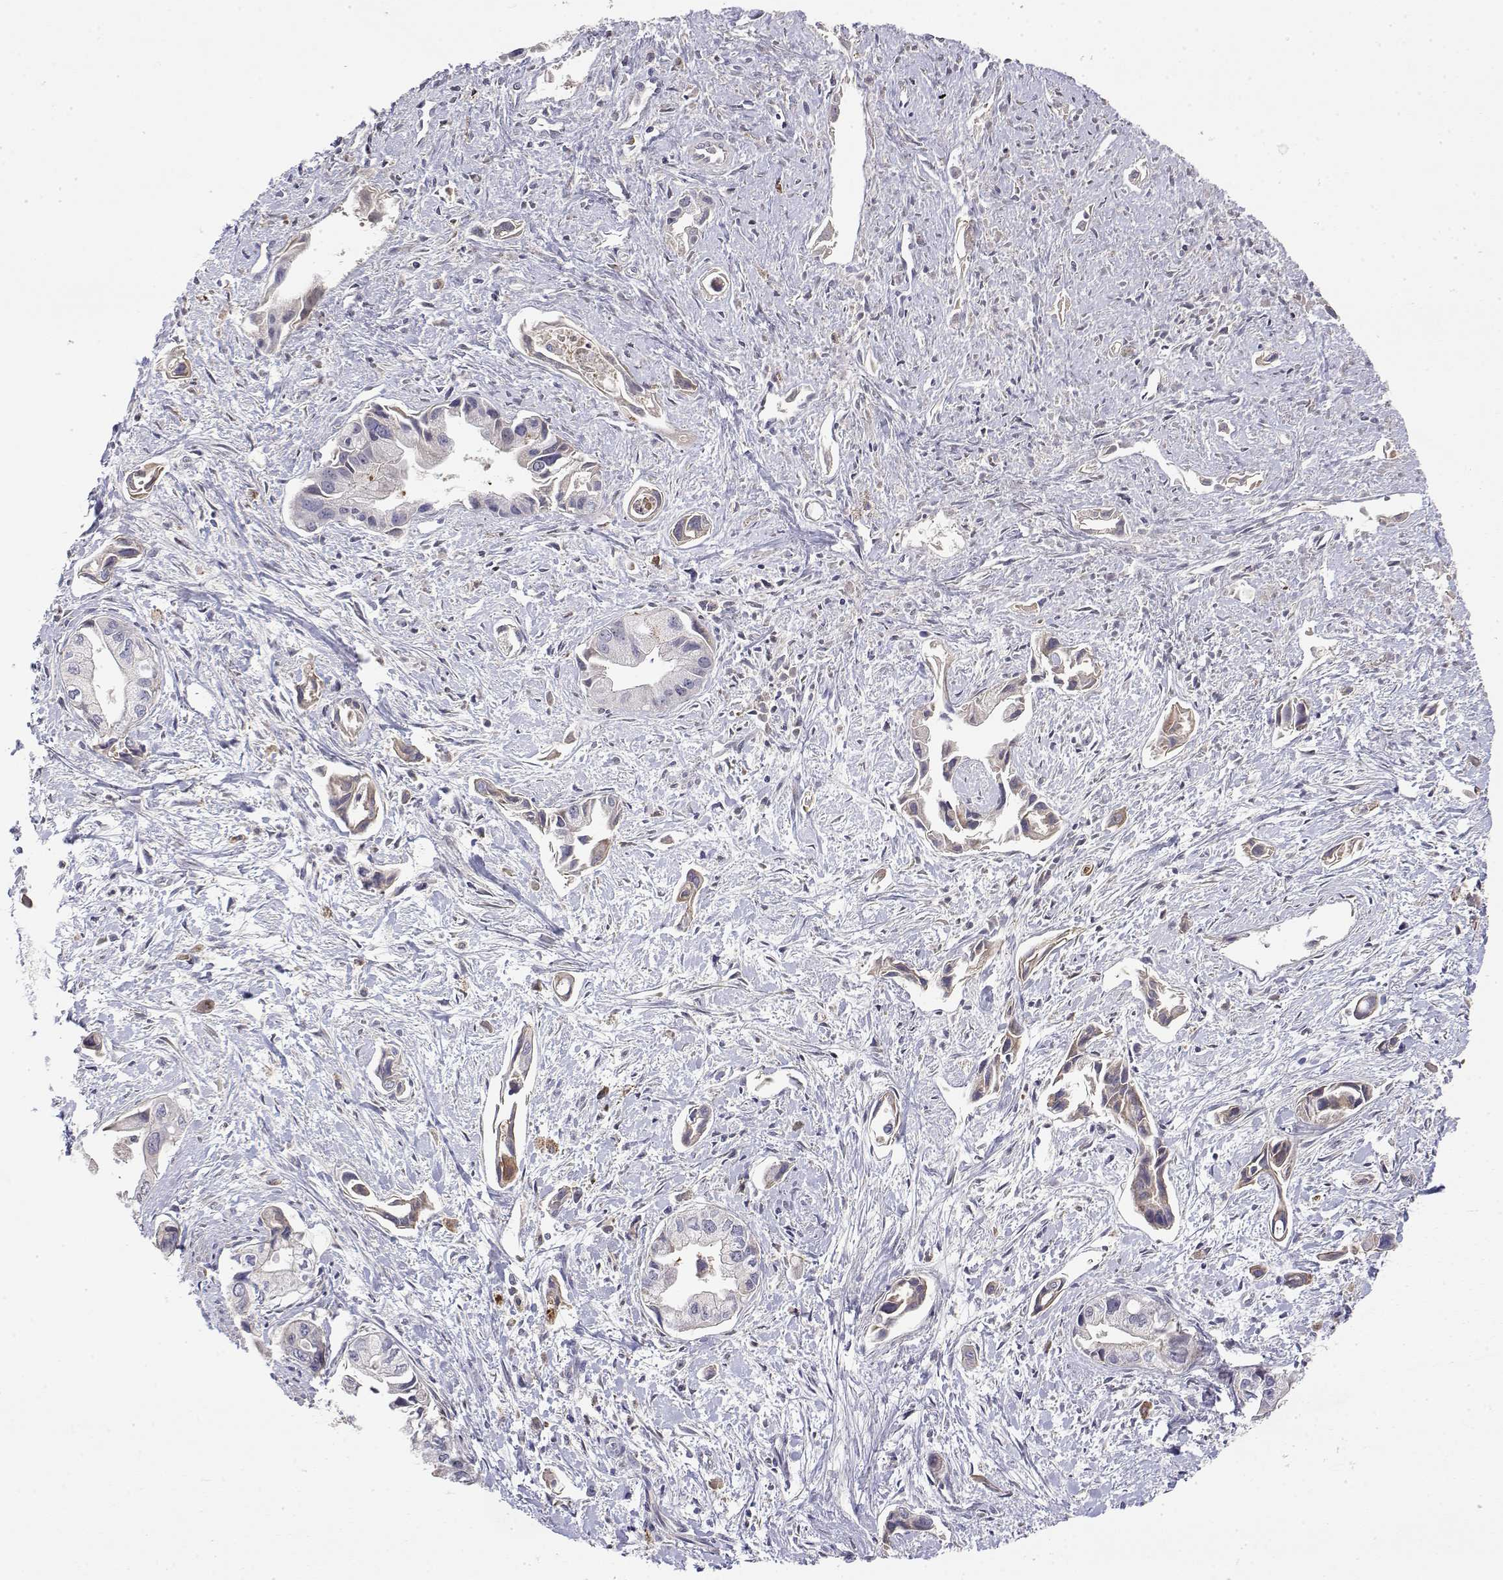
{"staining": {"intensity": "negative", "quantity": "none", "location": "none"}, "tissue": "pancreatic cancer", "cell_type": "Tumor cells", "image_type": "cancer", "snomed": [{"axis": "morphology", "description": "Adenocarcinoma, NOS"}, {"axis": "topography", "description": "Pancreas"}], "caption": "Pancreatic adenocarcinoma was stained to show a protein in brown. There is no significant positivity in tumor cells. The staining was performed using DAB to visualize the protein expression in brown, while the nuclei were stained in blue with hematoxylin (Magnification: 20x).", "gene": "IGFBP4", "patient": {"sex": "female", "age": 61}}